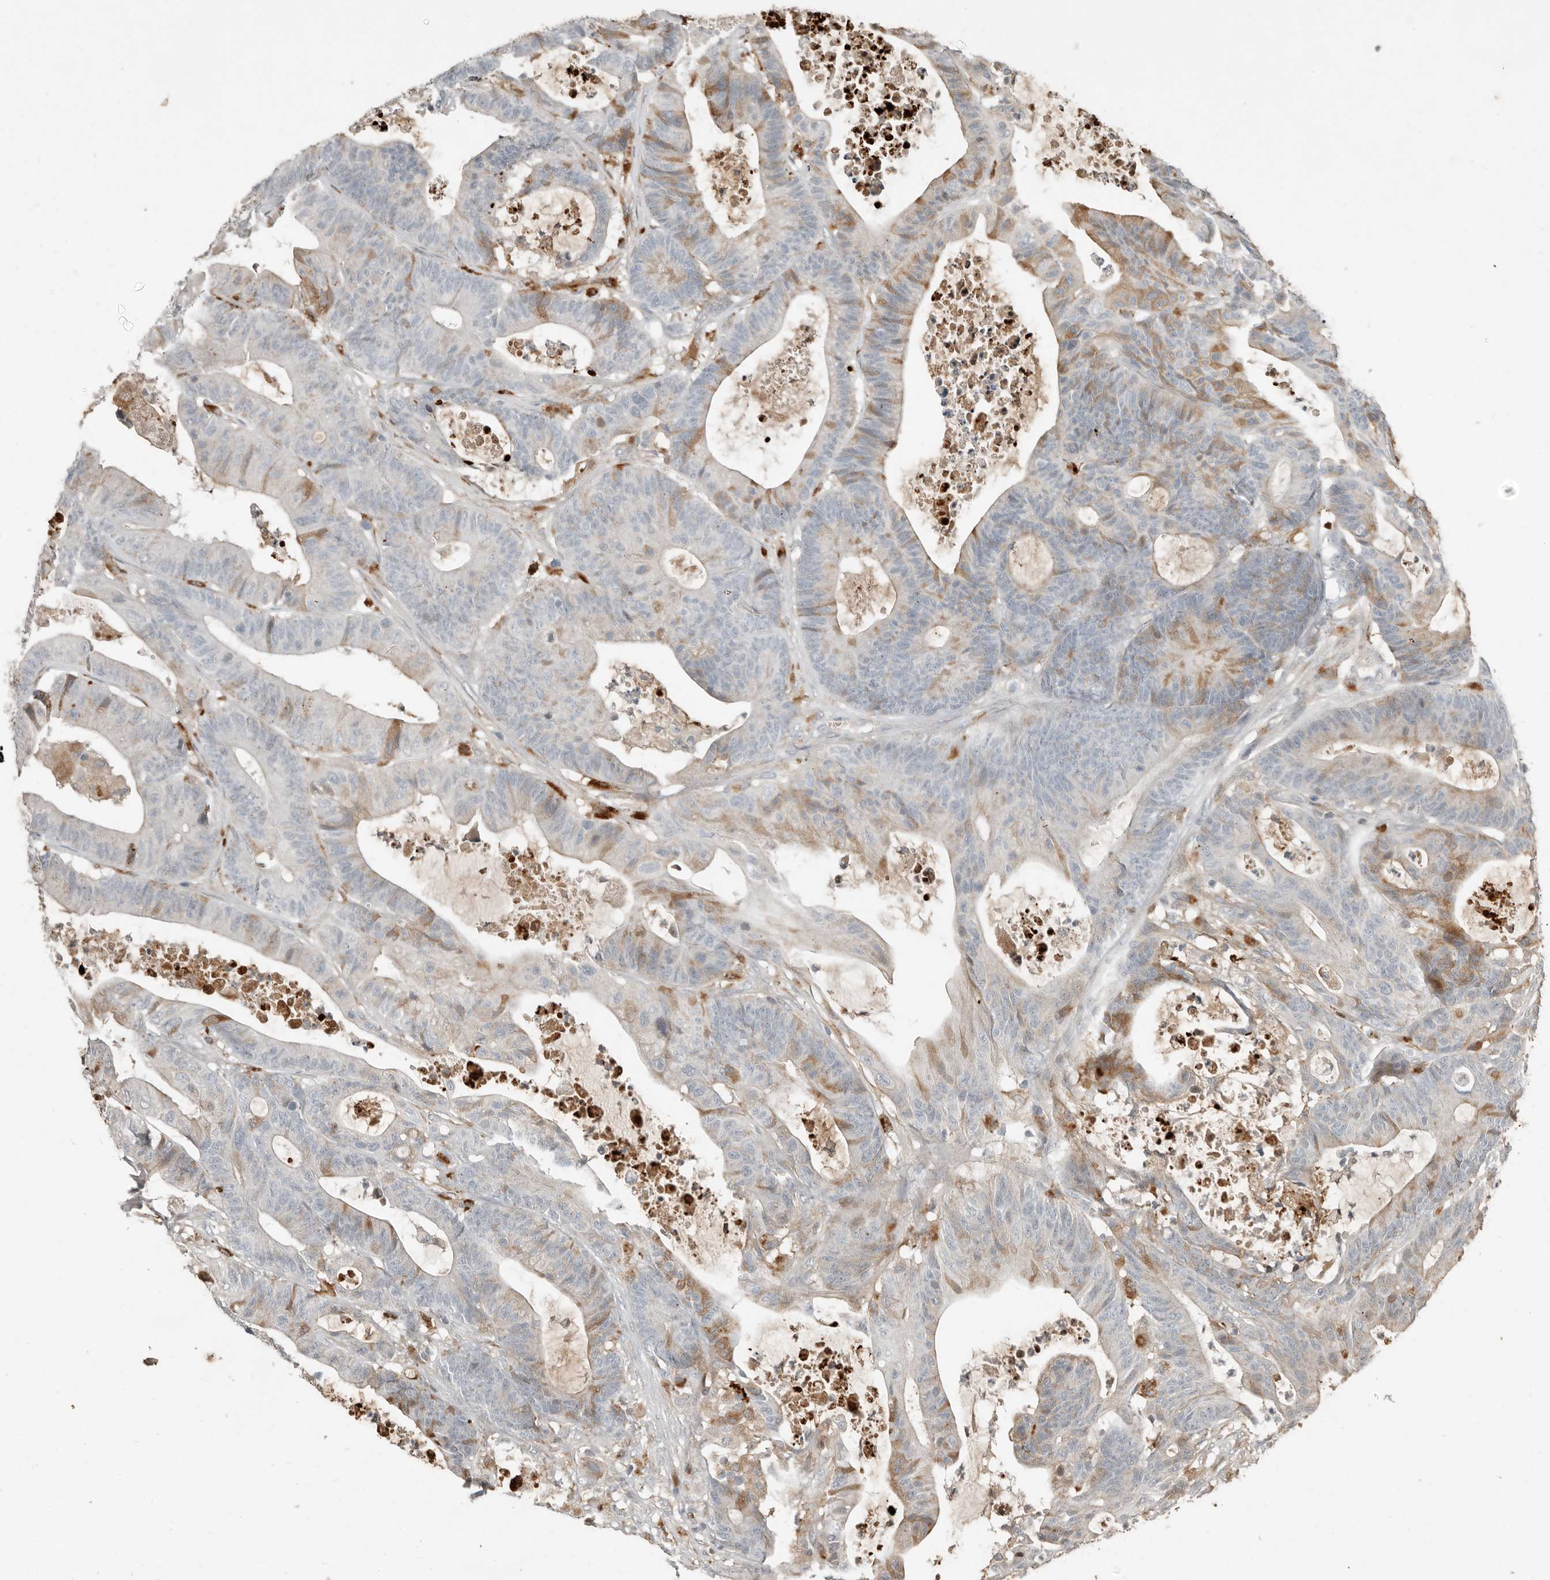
{"staining": {"intensity": "moderate", "quantity": "25%-75%", "location": "cytoplasmic/membranous"}, "tissue": "colorectal cancer", "cell_type": "Tumor cells", "image_type": "cancer", "snomed": [{"axis": "morphology", "description": "Adenocarcinoma, NOS"}, {"axis": "topography", "description": "Colon"}], "caption": "A micrograph showing moderate cytoplasmic/membranous expression in approximately 25%-75% of tumor cells in colorectal cancer, as visualized by brown immunohistochemical staining.", "gene": "KLHL38", "patient": {"sex": "female", "age": 84}}